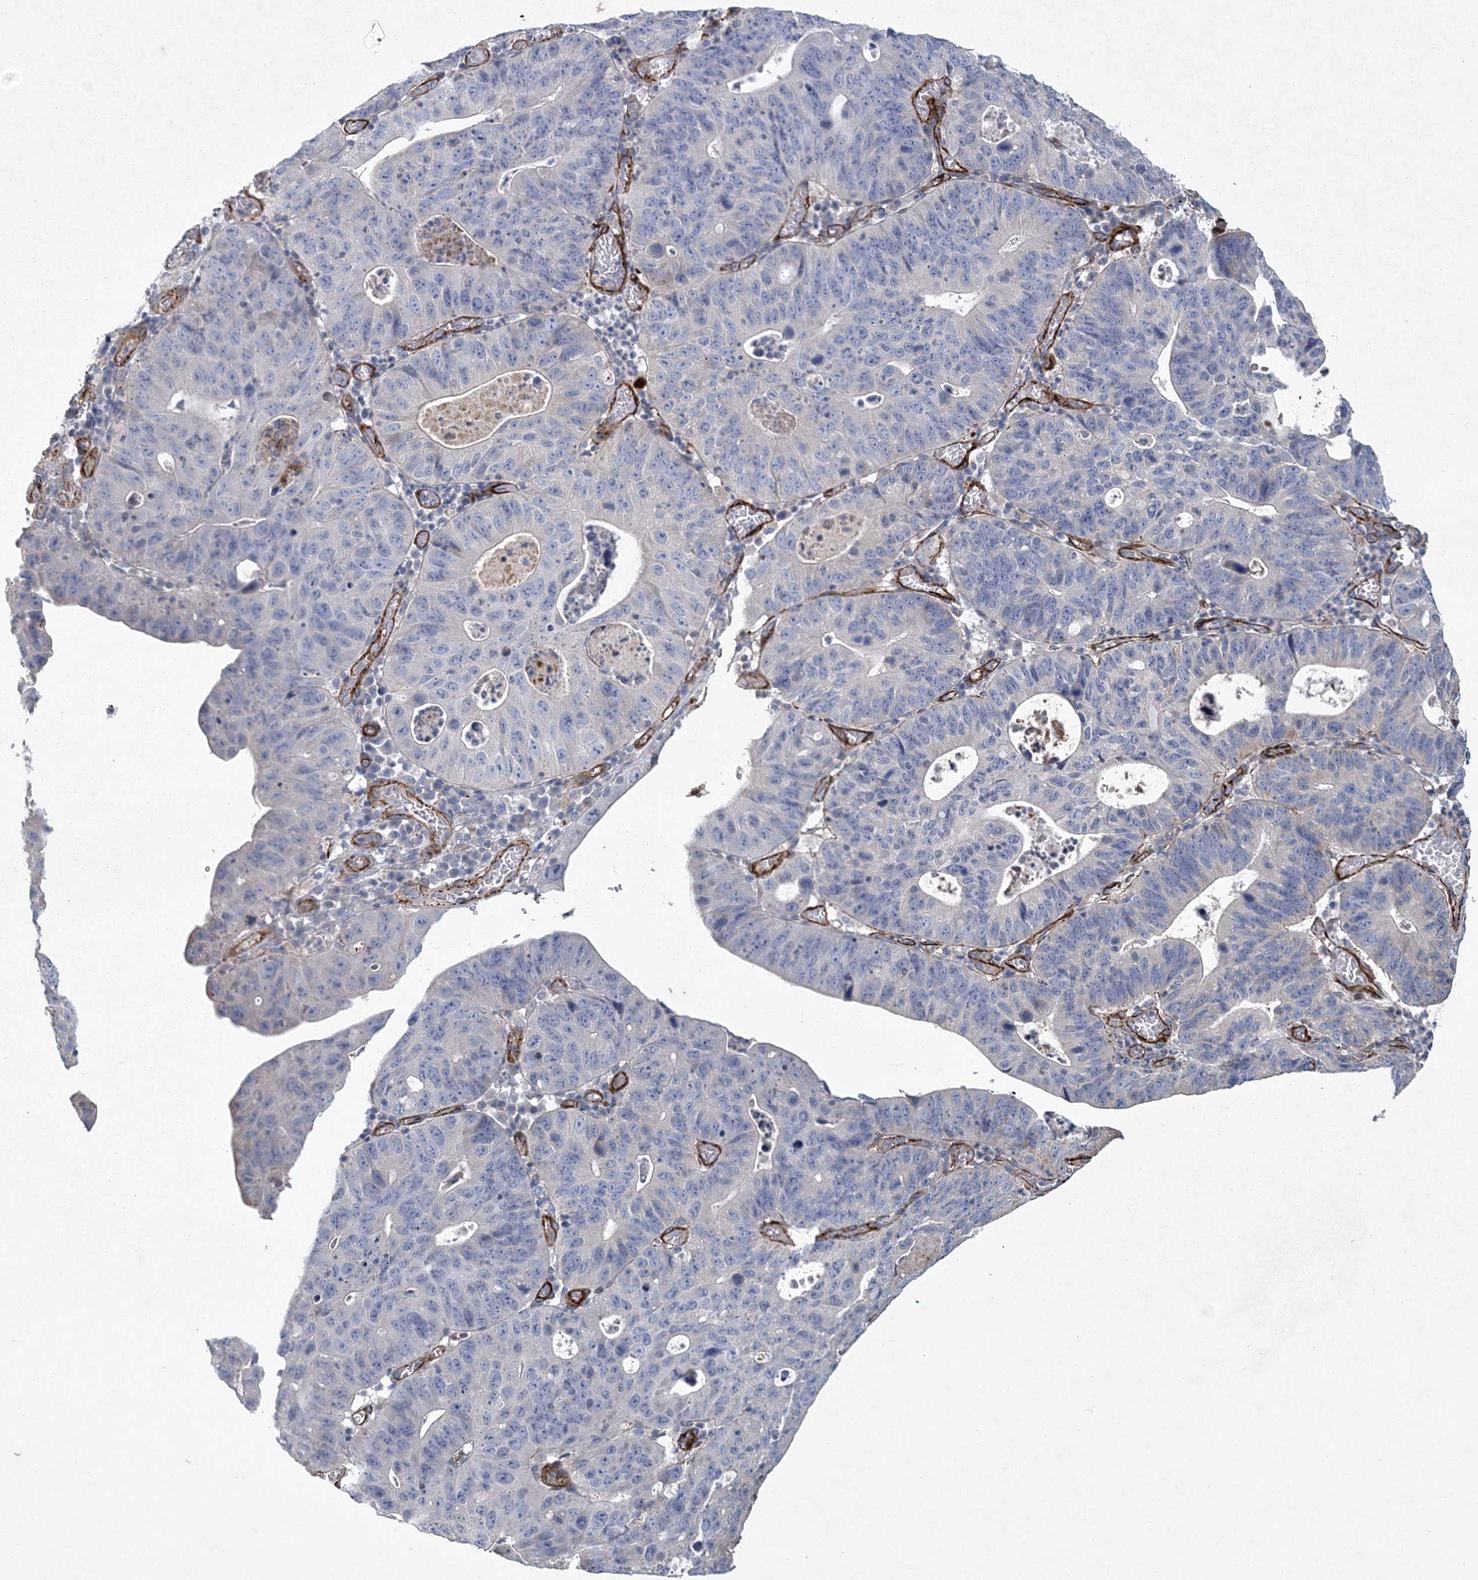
{"staining": {"intensity": "negative", "quantity": "none", "location": "none"}, "tissue": "stomach cancer", "cell_type": "Tumor cells", "image_type": "cancer", "snomed": [{"axis": "morphology", "description": "Adenocarcinoma, NOS"}, {"axis": "topography", "description": "Stomach"}], "caption": "An image of human stomach adenocarcinoma is negative for staining in tumor cells.", "gene": "ARSJ", "patient": {"sex": "male", "age": 59}}